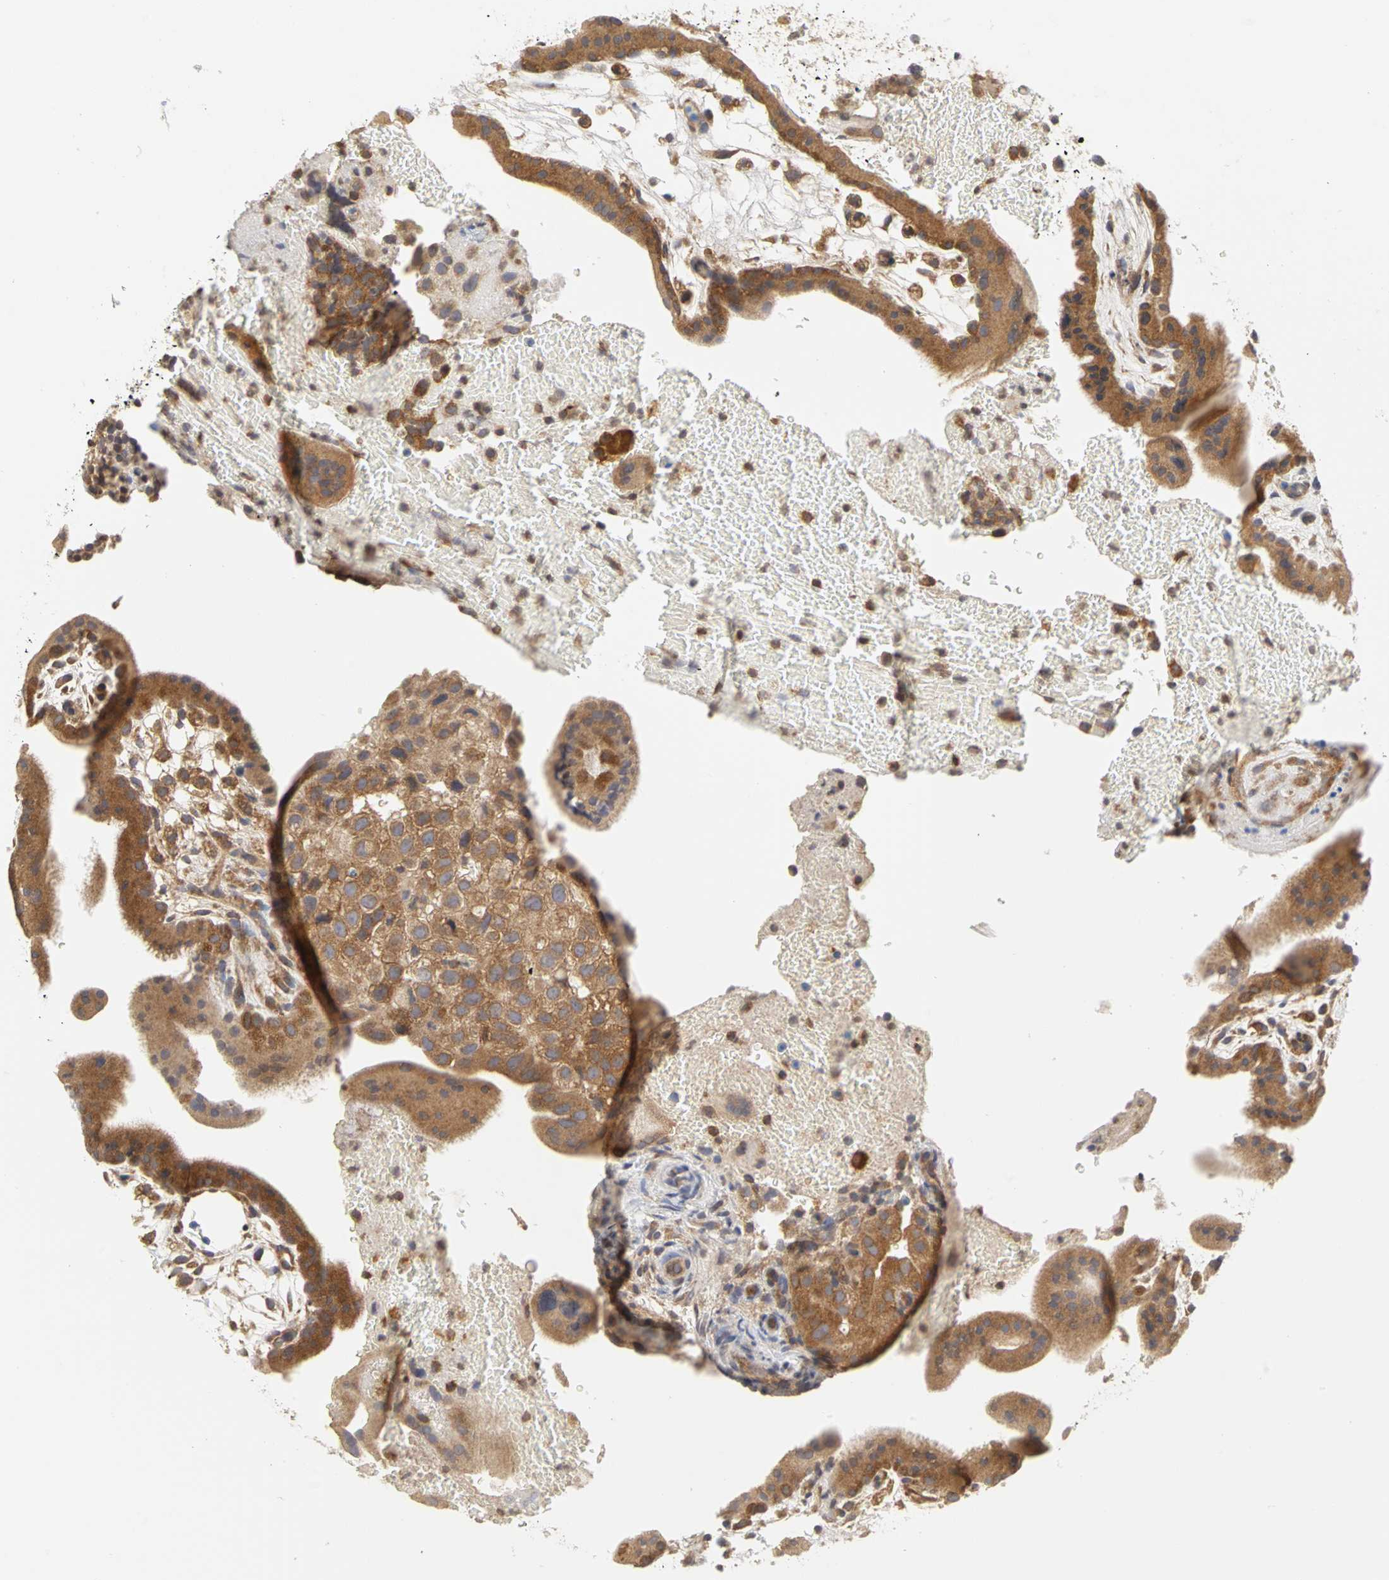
{"staining": {"intensity": "moderate", "quantity": ">75%", "location": "cytoplasmic/membranous"}, "tissue": "placenta", "cell_type": "Decidual cells", "image_type": "normal", "snomed": [{"axis": "morphology", "description": "Normal tissue, NOS"}, {"axis": "topography", "description": "Placenta"}], "caption": "Protein analysis of normal placenta displays moderate cytoplasmic/membranous staining in approximately >75% of decidual cells. The protein is shown in brown color, while the nuclei are stained blue.", "gene": "IRAK1", "patient": {"sex": "female", "age": 19}}